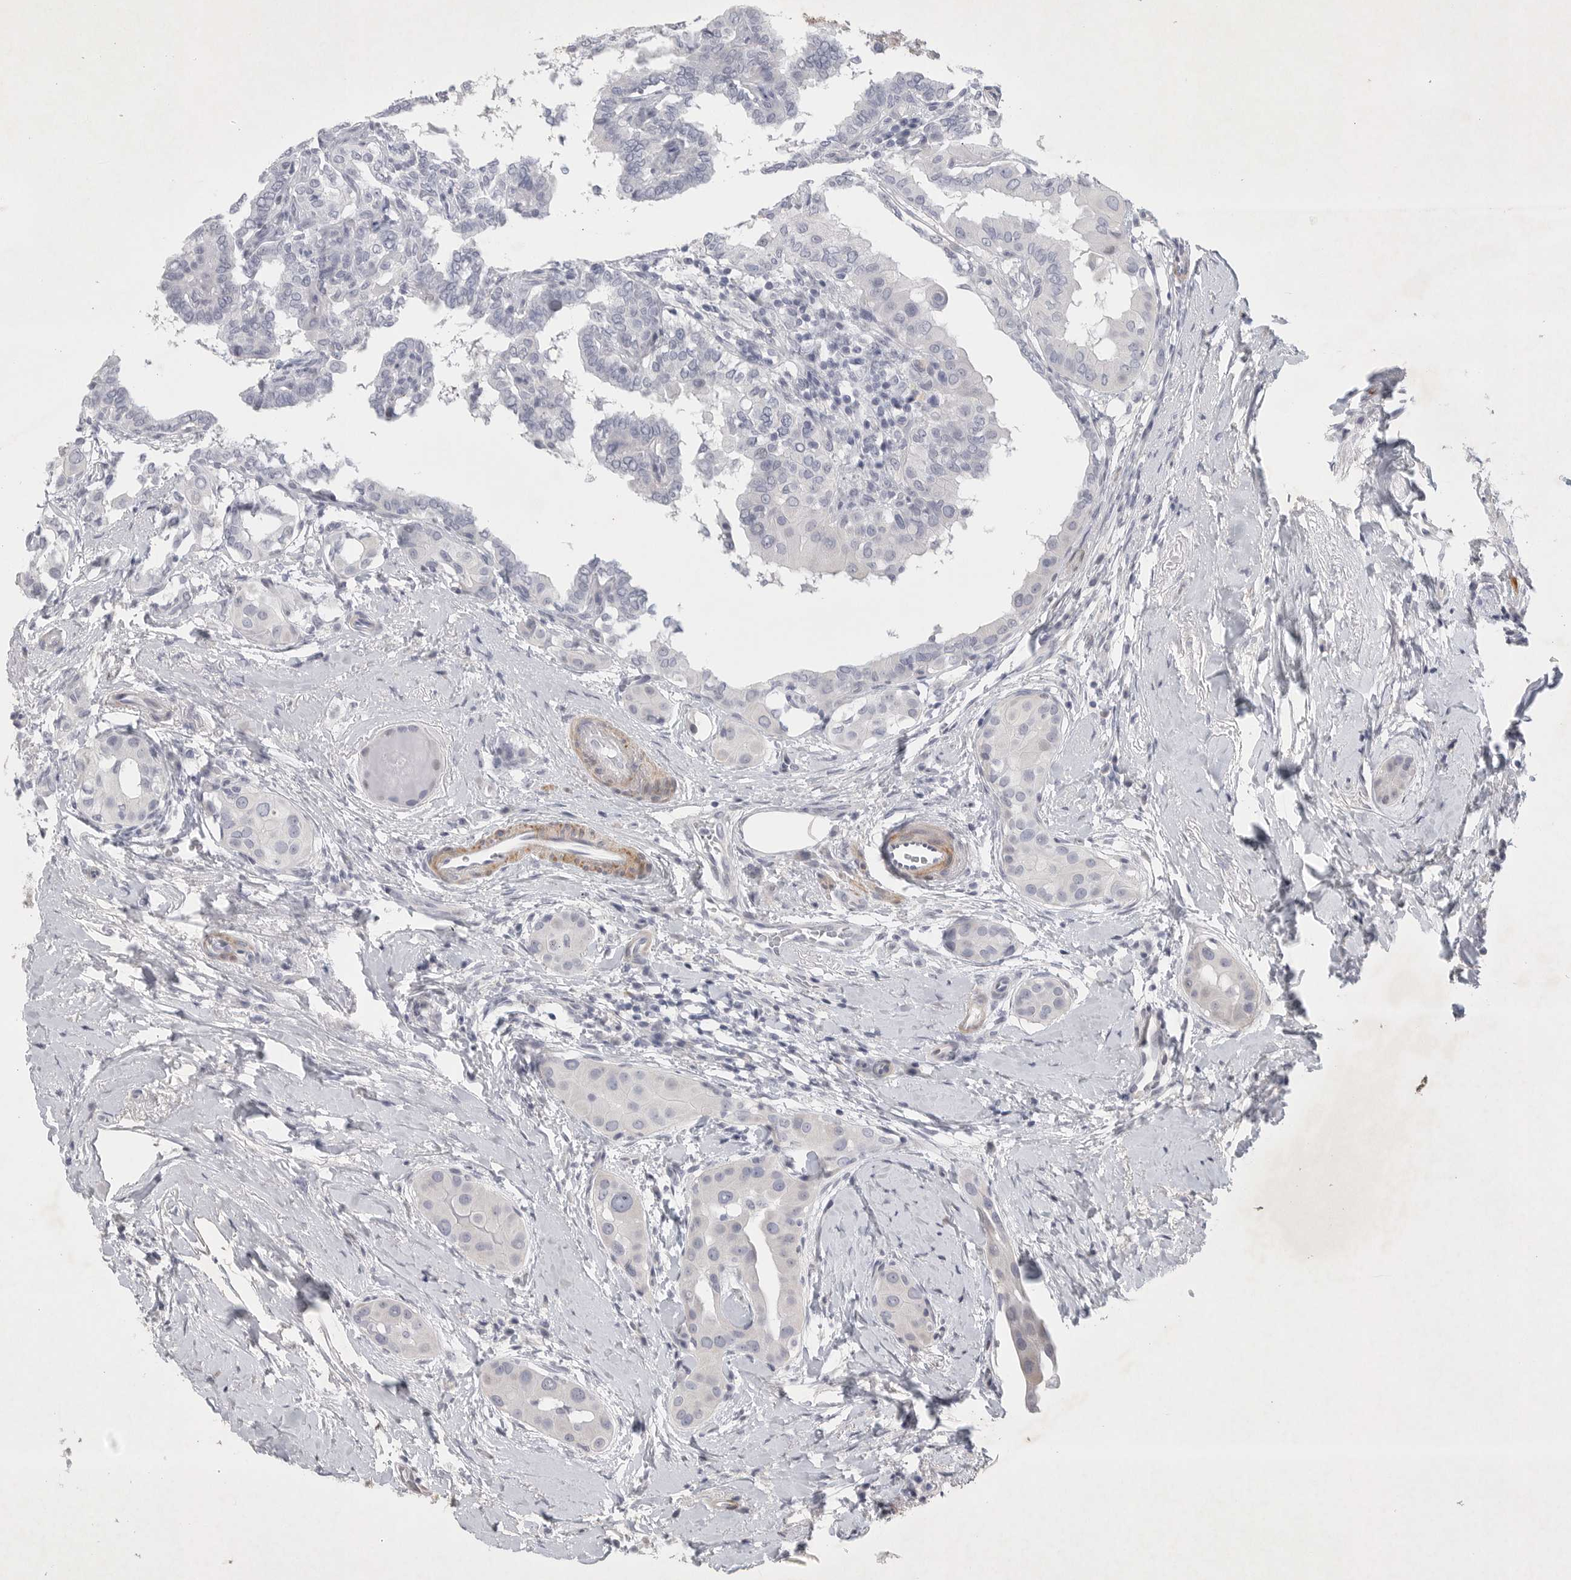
{"staining": {"intensity": "negative", "quantity": "none", "location": "none"}, "tissue": "thyroid cancer", "cell_type": "Tumor cells", "image_type": "cancer", "snomed": [{"axis": "morphology", "description": "Papillary adenocarcinoma, NOS"}, {"axis": "topography", "description": "Thyroid gland"}], "caption": "Immunohistochemistry of human thyroid papillary adenocarcinoma shows no positivity in tumor cells.", "gene": "TNR", "patient": {"sex": "male", "age": 33}}